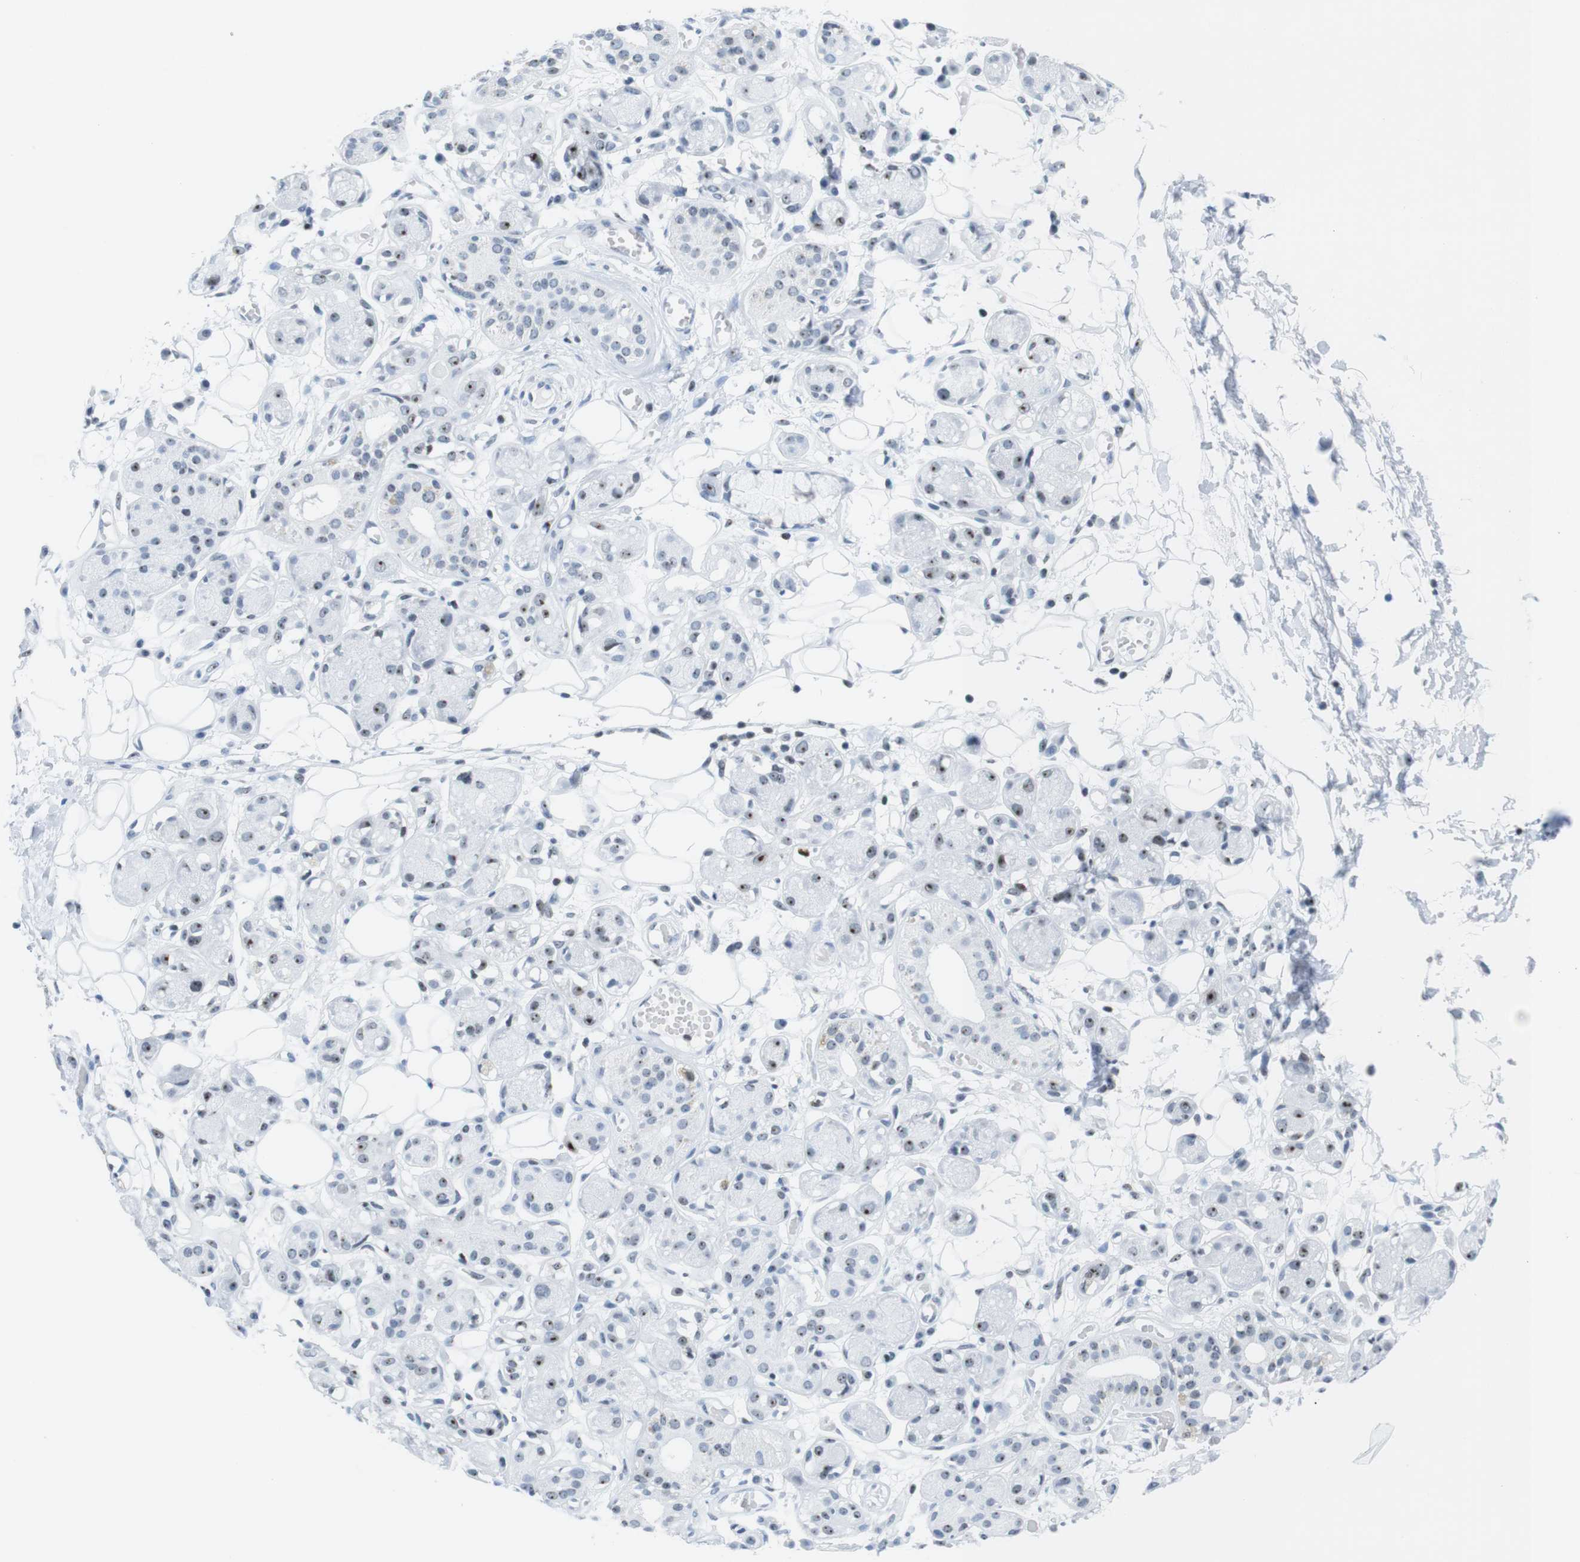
{"staining": {"intensity": "negative", "quantity": "none", "location": "none"}, "tissue": "adipose tissue", "cell_type": "Adipocytes", "image_type": "normal", "snomed": [{"axis": "morphology", "description": "Normal tissue, NOS"}, {"axis": "morphology", "description": "Inflammation, NOS"}, {"axis": "topography", "description": "Vascular tissue"}, {"axis": "topography", "description": "Salivary gland"}], "caption": "The image displays no significant positivity in adipocytes of adipose tissue. The staining was performed using DAB (3,3'-diaminobenzidine) to visualize the protein expression in brown, while the nuclei were stained in blue with hematoxylin (Magnification: 20x).", "gene": "NIFK", "patient": {"sex": "female", "age": 75}}